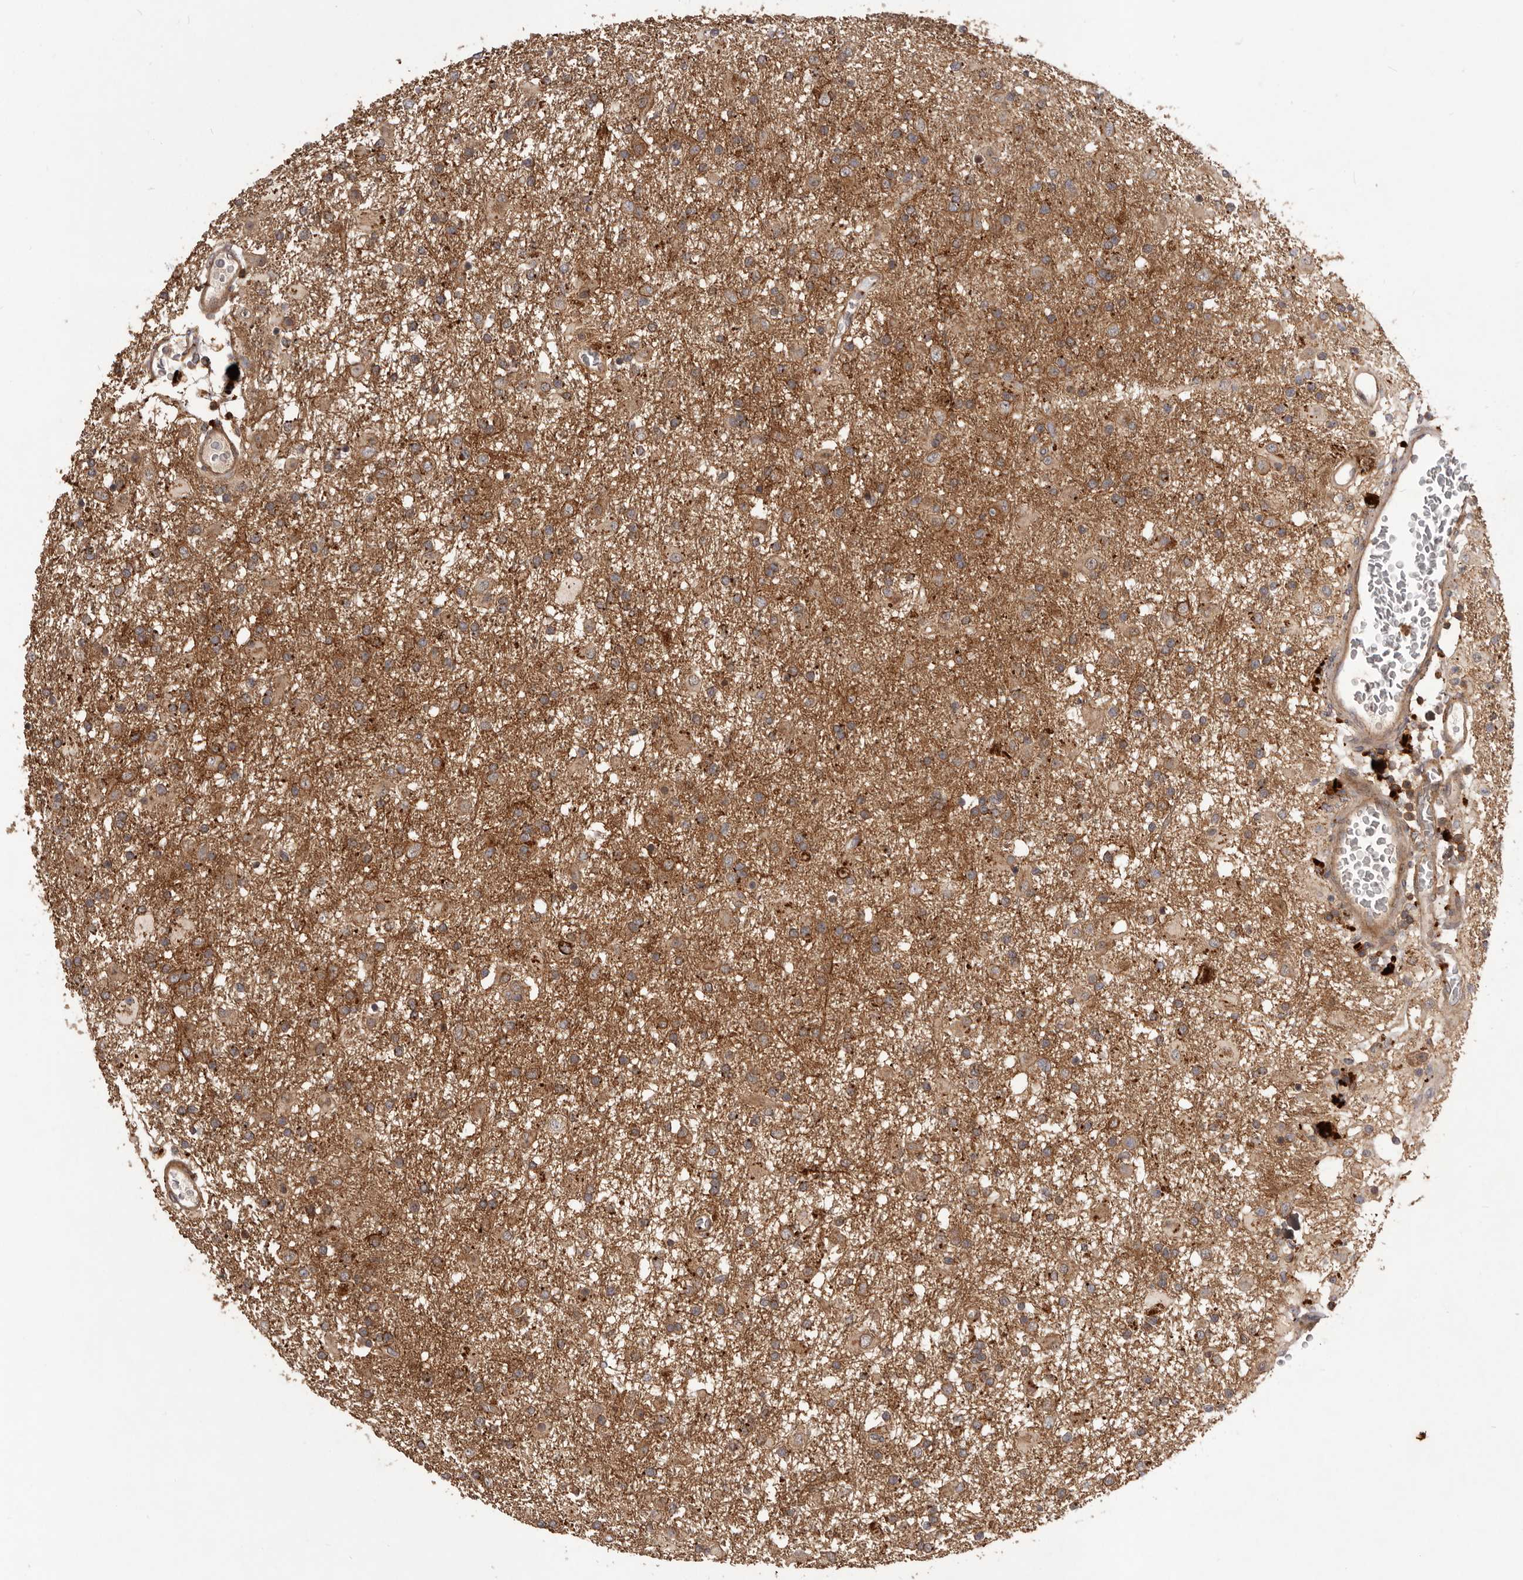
{"staining": {"intensity": "moderate", "quantity": ">75%", "location": "cytoplasmic/membranous"}, "tissue": "glioma", "cell_type": "Tumor cells", "image_type": "cancer", "snomed": [{"axis": "morphology", "description": "Glioma, malignant, Low grade"}, {"axis": "topography", "description": "Brain"}], "caption": "Immunohistochemistry (DAB (3,3'-diaminobenzidine)) staining of glioma demonstrates moderate cytoplasmic/membranous protein expression in approximately >75% of tumor cells.", "gene": "GLIPR2", "patient": {"sex": "male", "age": 65}}